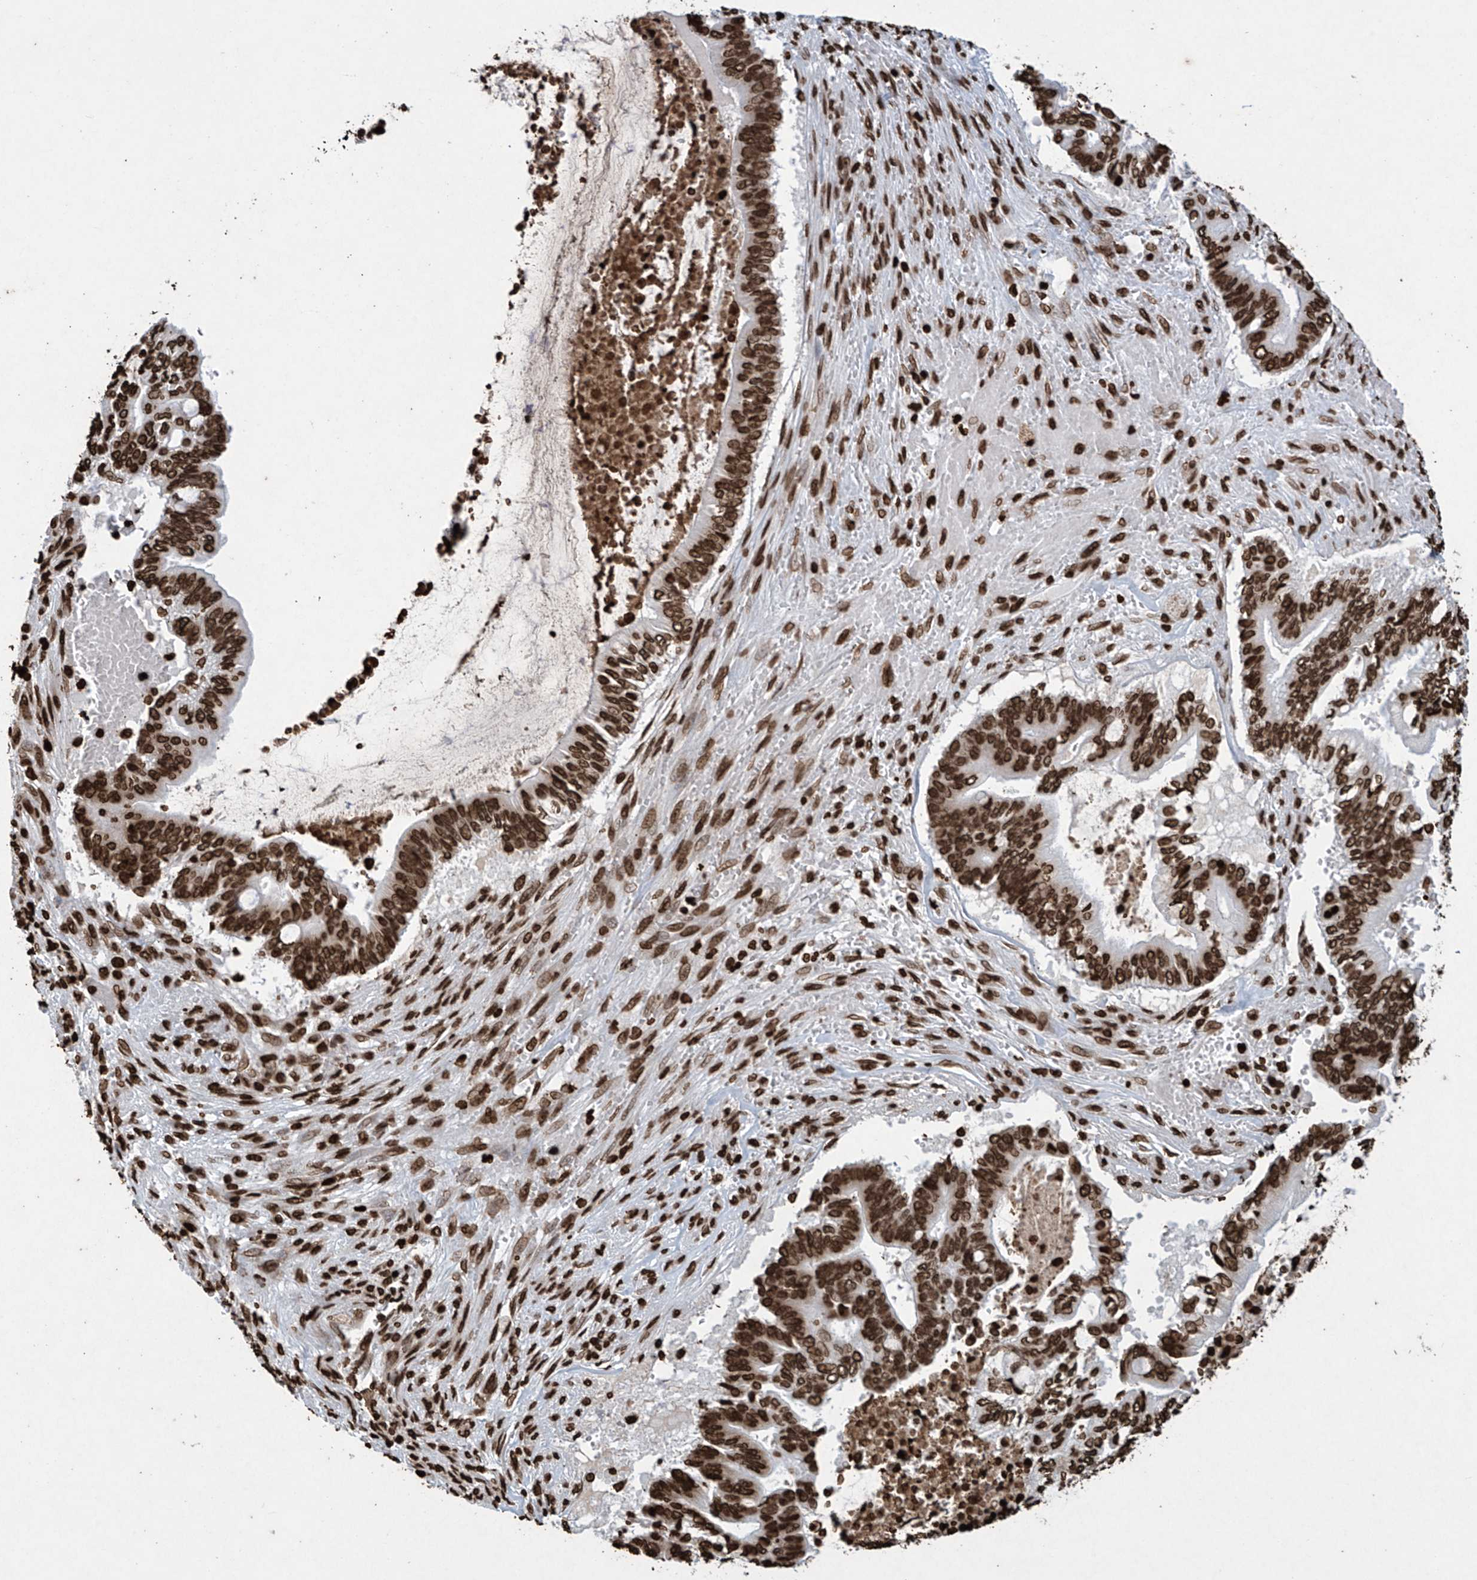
{"staining": {"intensity": "strong", "quantity": ">75%", "location": "nuclear"}, "tissue": "pancreatic cancer", "cell_type": "Tumor cells", "image_type": "cancer", "snomed": [{"axis": "morphology", "description": "Adenocarcinoma, NOS"}, {"axis": "topography", "description": "Pancreas"}], "caption": "Pancreatic cancer was stained to show a protein in brown. There is high levels of strong nuclear positivity in about >75% of tumor cells.", "gene": "H3-3A", "patient": {"sex": "male", "age": 68}}